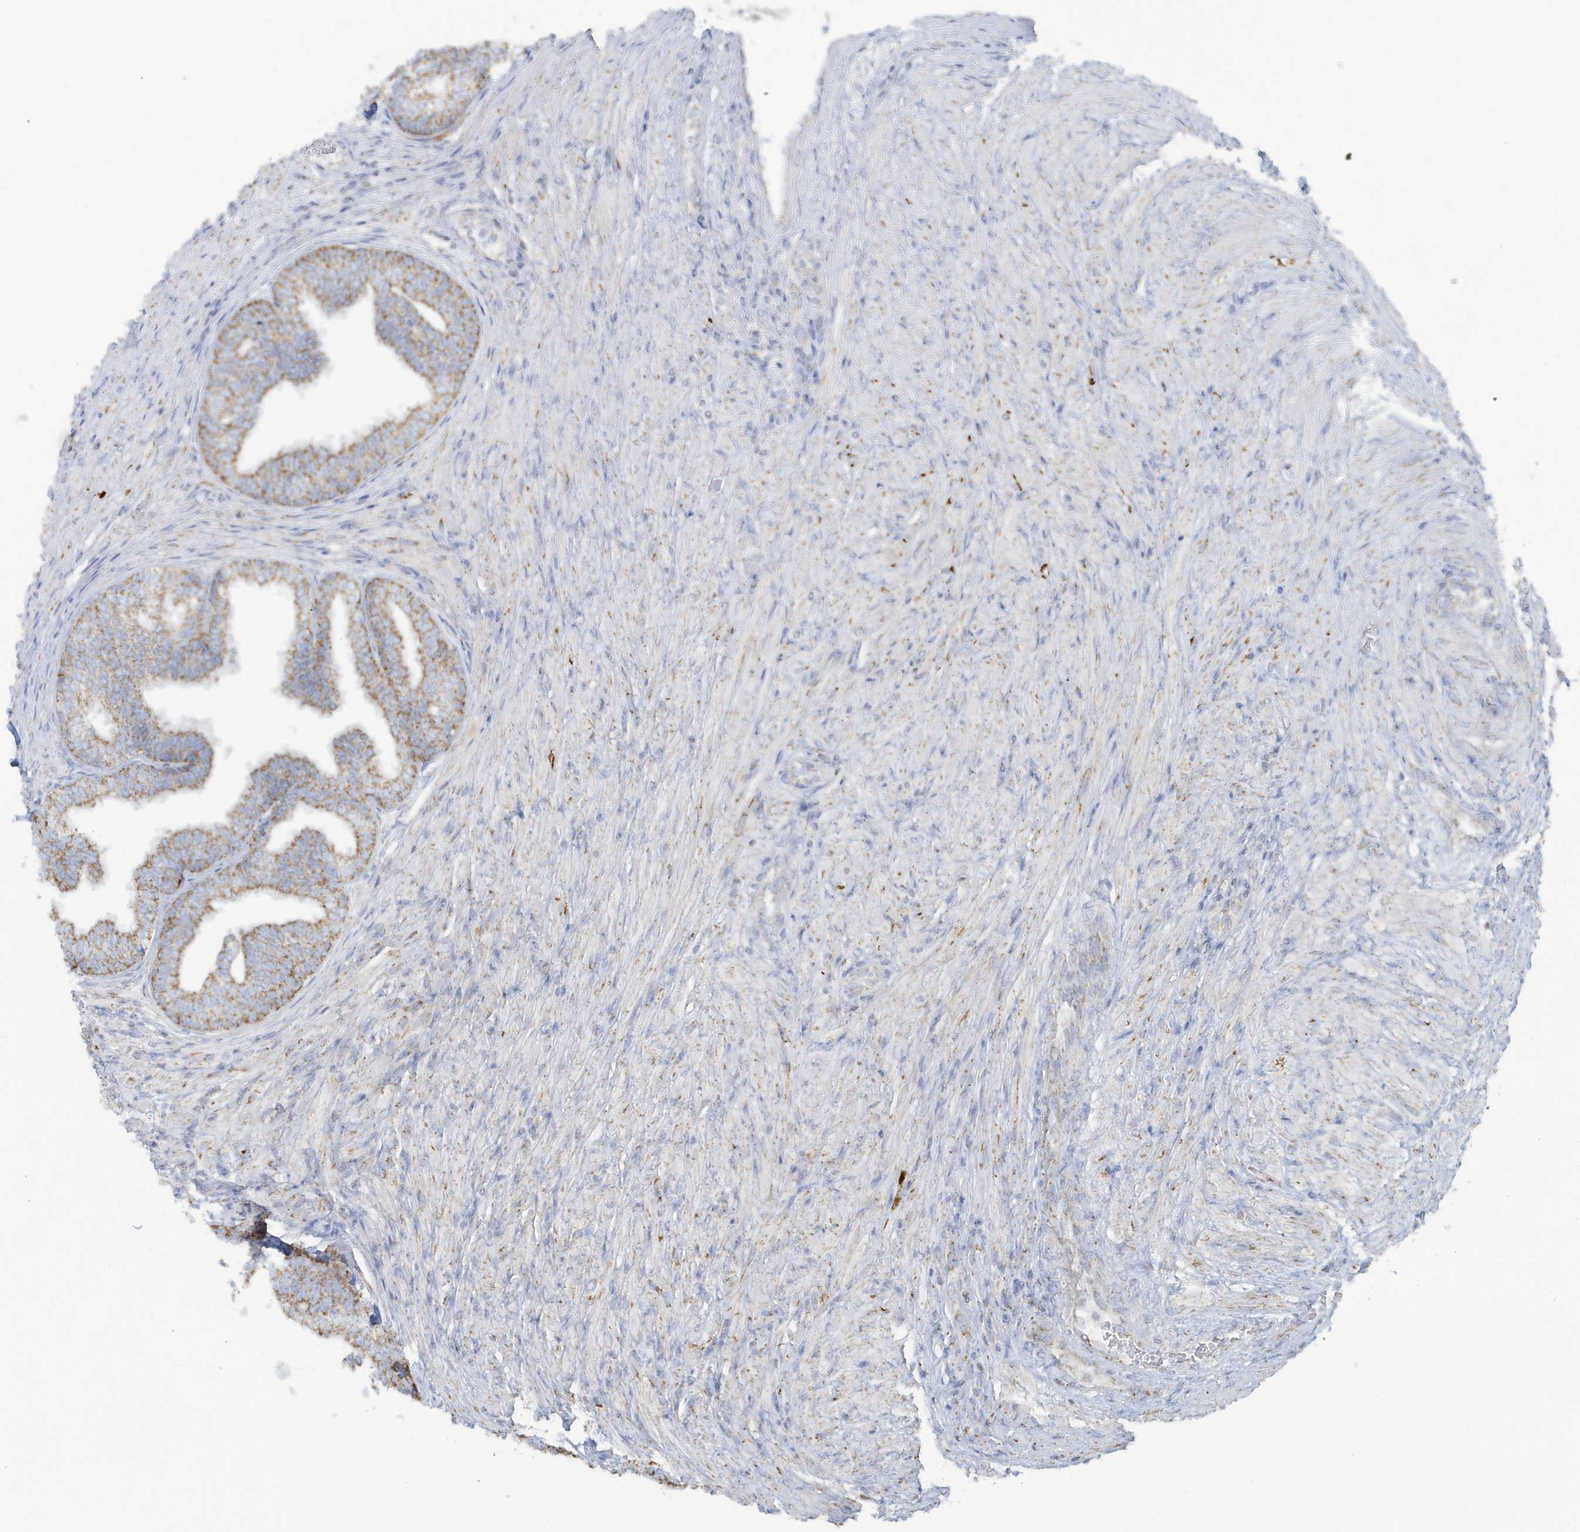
{"staining": {"intensity": "moderate", "quantity": ">75%", "location": "cytoplasmic/membranous"}, "tissue": "prostate", "cell_type": "Glandular cells", "image_type": "normal", "snomed": [{"axis": "morphology", "description": "Normal tissue, NOS"}, {"axis": "topography", "description": "Prostate"}], "caption": "An immunohistochemistry micrograph of unremarkable tissue is shown. Protein staining in brown shows moderate cytoplasmic/membranous positivity in prostate within glandular cells.", "gene": "RAB11FIP3", "patient": {"sex": "male", "age": 76}}